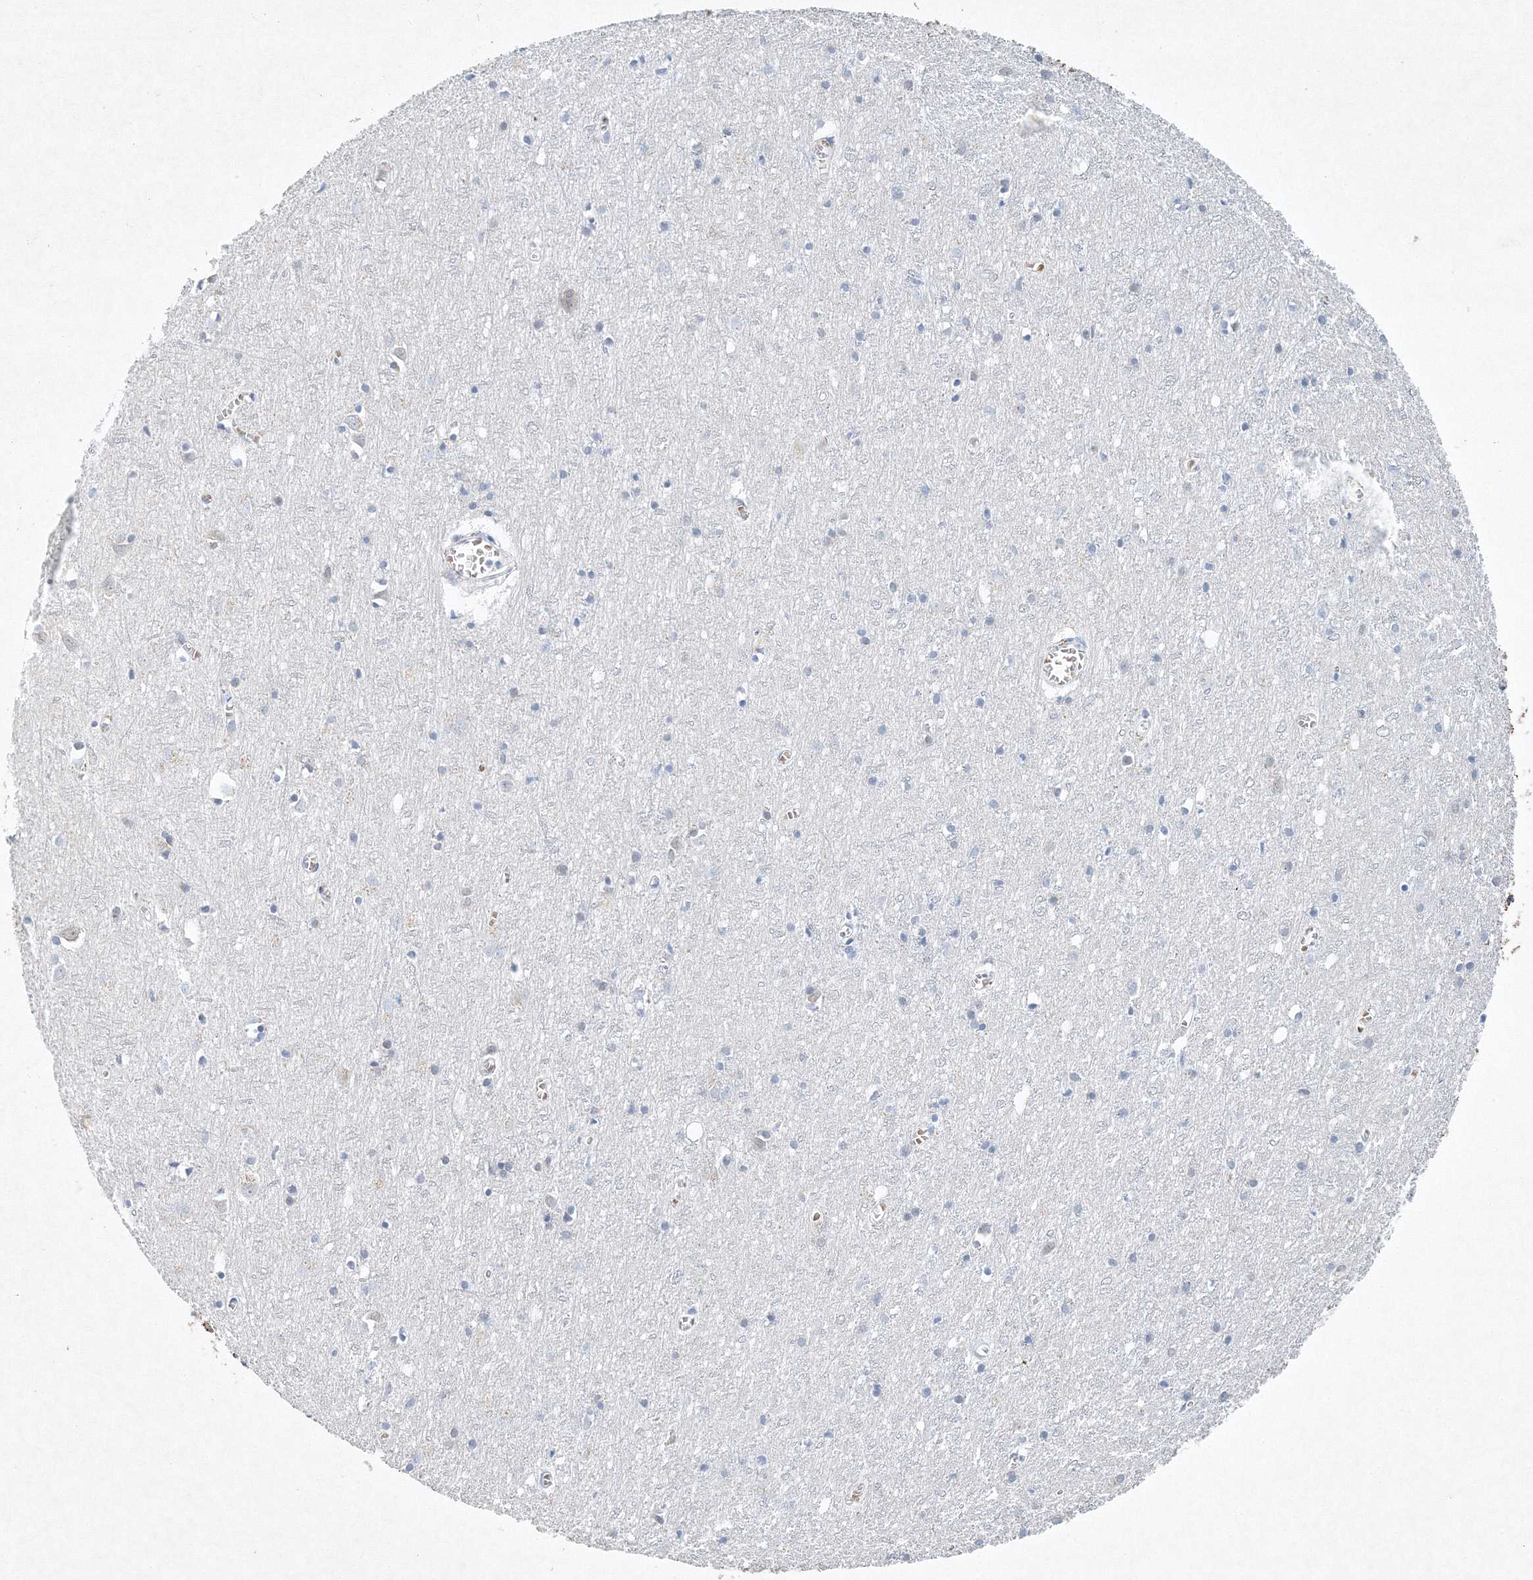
{"staining": {"intensity": "negative", "quantity": "none", "location": "none"}, "tissue": "cerebral cortex", "cell_type": "Endothelial cells", "image_type": "normal", "snomed": [{"axis": "morphology", "description": "Normal tissue, NOS"}, {"axis": "topography", "description": "Cerebral cortex"}], "caption": "Immunohistochemistry (IHC) micrograph of normal cerebral cortex: cerebral cortex stained with DAB (3,3'-diaminobenzidine) shows no significant protein positivity in endothelial cells.", "gene": "SH3BP5", "patient": {"sex": "female", "age": 64}}